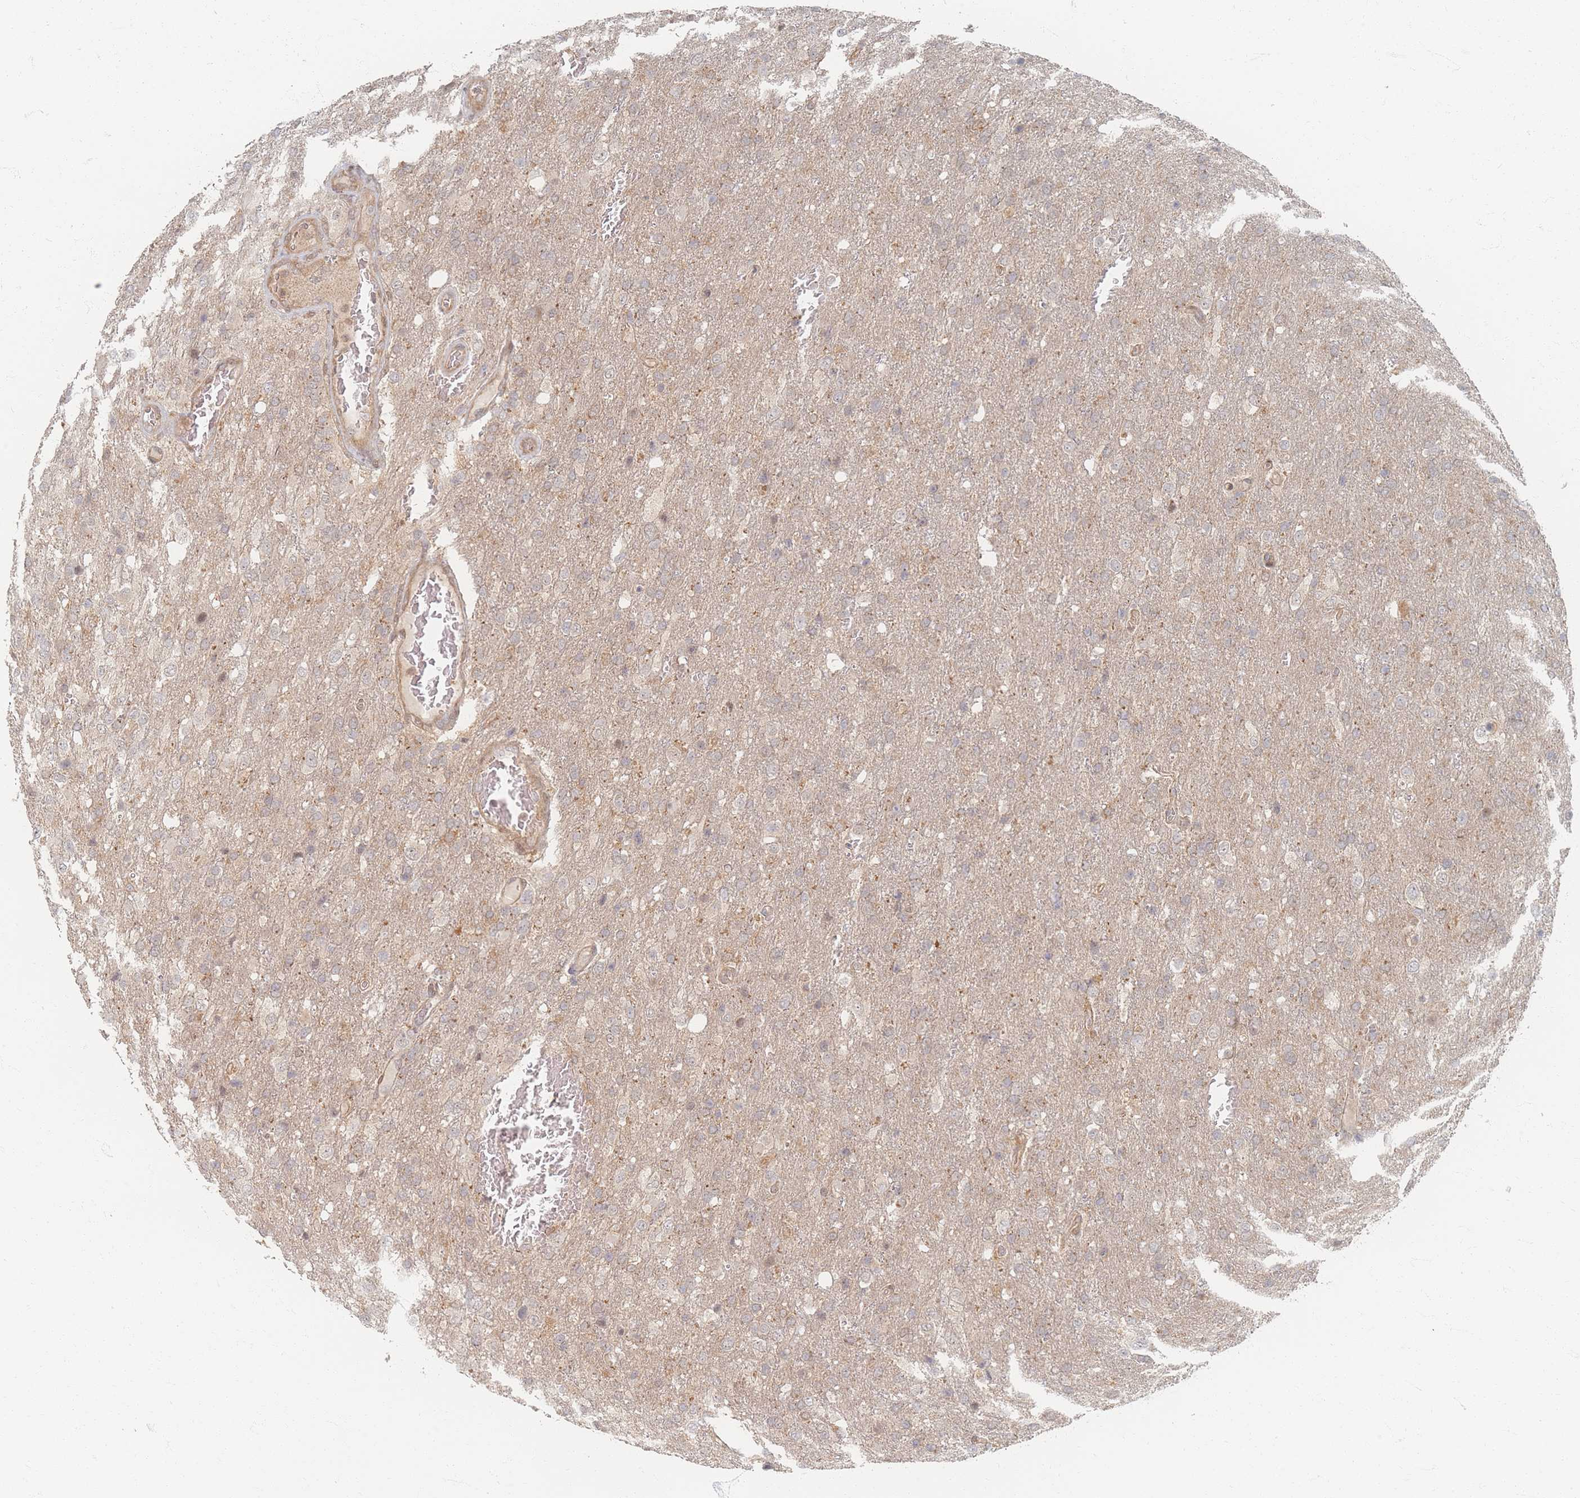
{"staining": {"intensity": "weak", "quantity": "<25%", "location": "cytoplasmic/membranous"}, "tissue": "glioma", "cell_type": "Tumor cells", "image_type": "cancer", "snomed": [{"axis": "morphology", "description": "Glioma, malignant, High grade"}, {"axis": "topography", "description": "Brain"}], "caption": "Tumor cells are negative for protein expression in human glioma.", "gene": "PSMD9", "patient": {"sex": "female", "age": 74}}